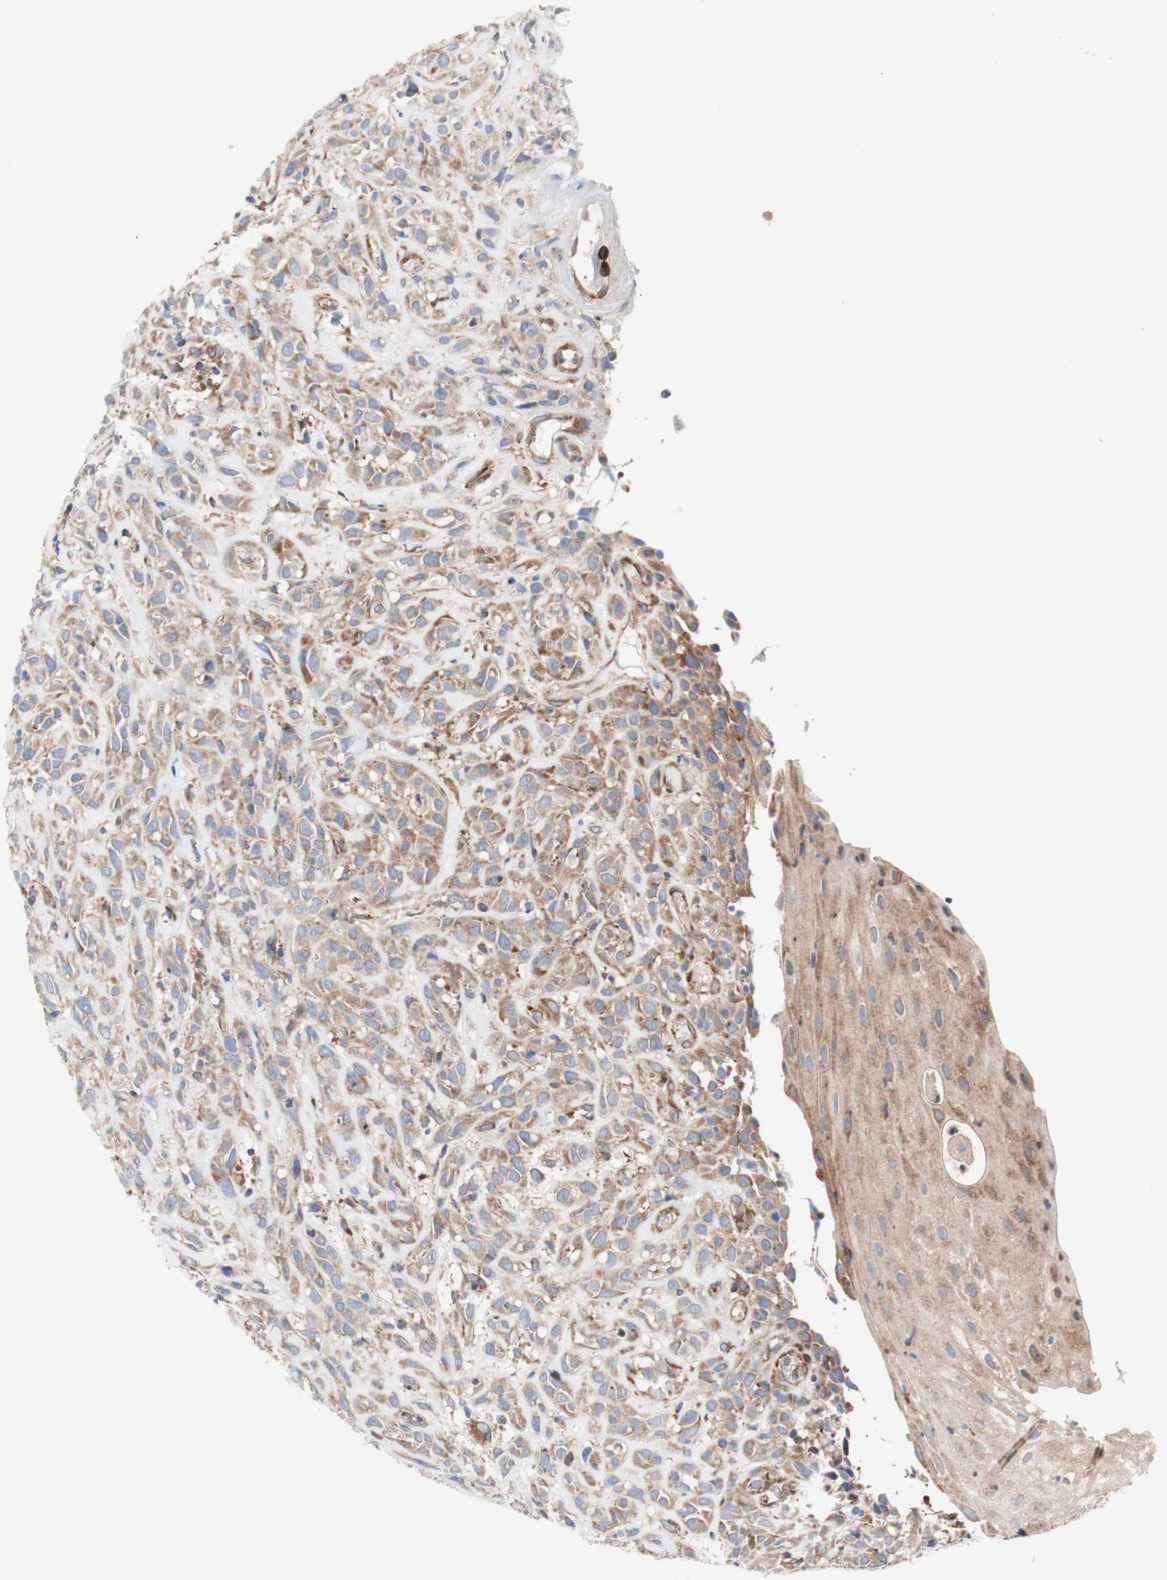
{"staining": {"intensity": "moderate", "quantity": ">75%", "location": "cytoplasmic/membranous"}, "tissue": "head and neck cancer", "cell_type": "Tumor cells", "image_type": "cancer", "snomed": [{"axis": "morphology", "description": "Normal tissue, NOS"}, {"axis": "morphology", "description": "Squamous cell carcinoma, NOS"}, {"axis": "topography", "description": "Cartilage tissue"}, {"axis": "topography", "description": "Head-Neck"}], "caption": "Protein expression analysis of squamous cell carcinoma (head and neck) reveals moderate cytoplasmic/membranous staining in approximately >75% of tumor cells.", "gene": "FMR1", "patient": {"sex": "male", "age": 62}}